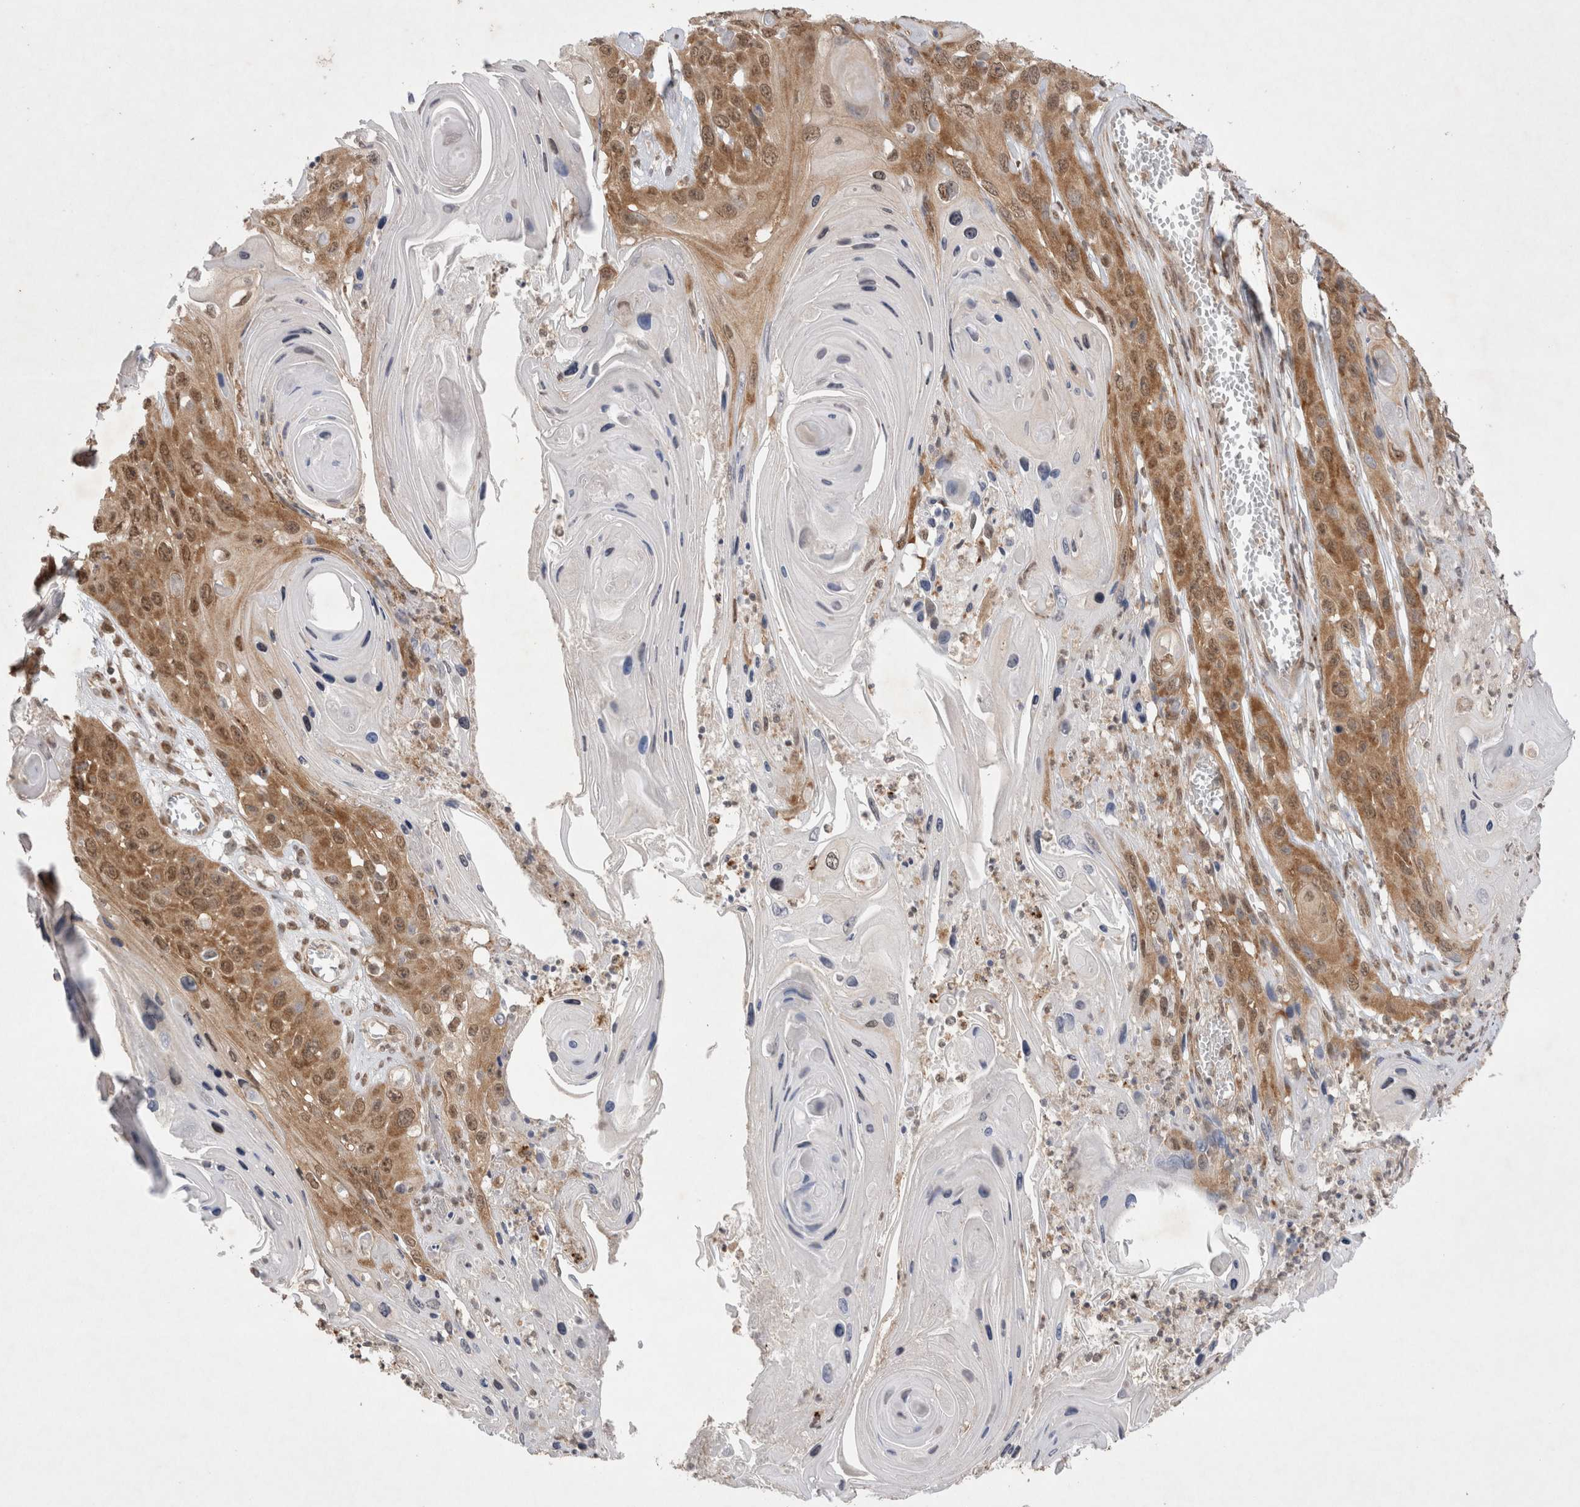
{"staining": {"intensity": "moderate", "quantity": ">75%", "location": "cytoplasmic/membranous,nuclear"}, "tissue": "skin cancer", "cell_type": "Tumor cells", "image_type": "cancer", "snomed": [{"axis": "morphology", "description": "Squamous cell carcinoma, NOS"}, {"axis": "topography", "description": "Skin"}], "caption": "Immunohistochemical staining of skin cancer demonstrates medium levels of moderate cytoplasmic/membranous and nuclear staining in approximately >75% of tumor cells.", "gene": "WIPF2", "patient": {"sex": "male", "age": 55}}